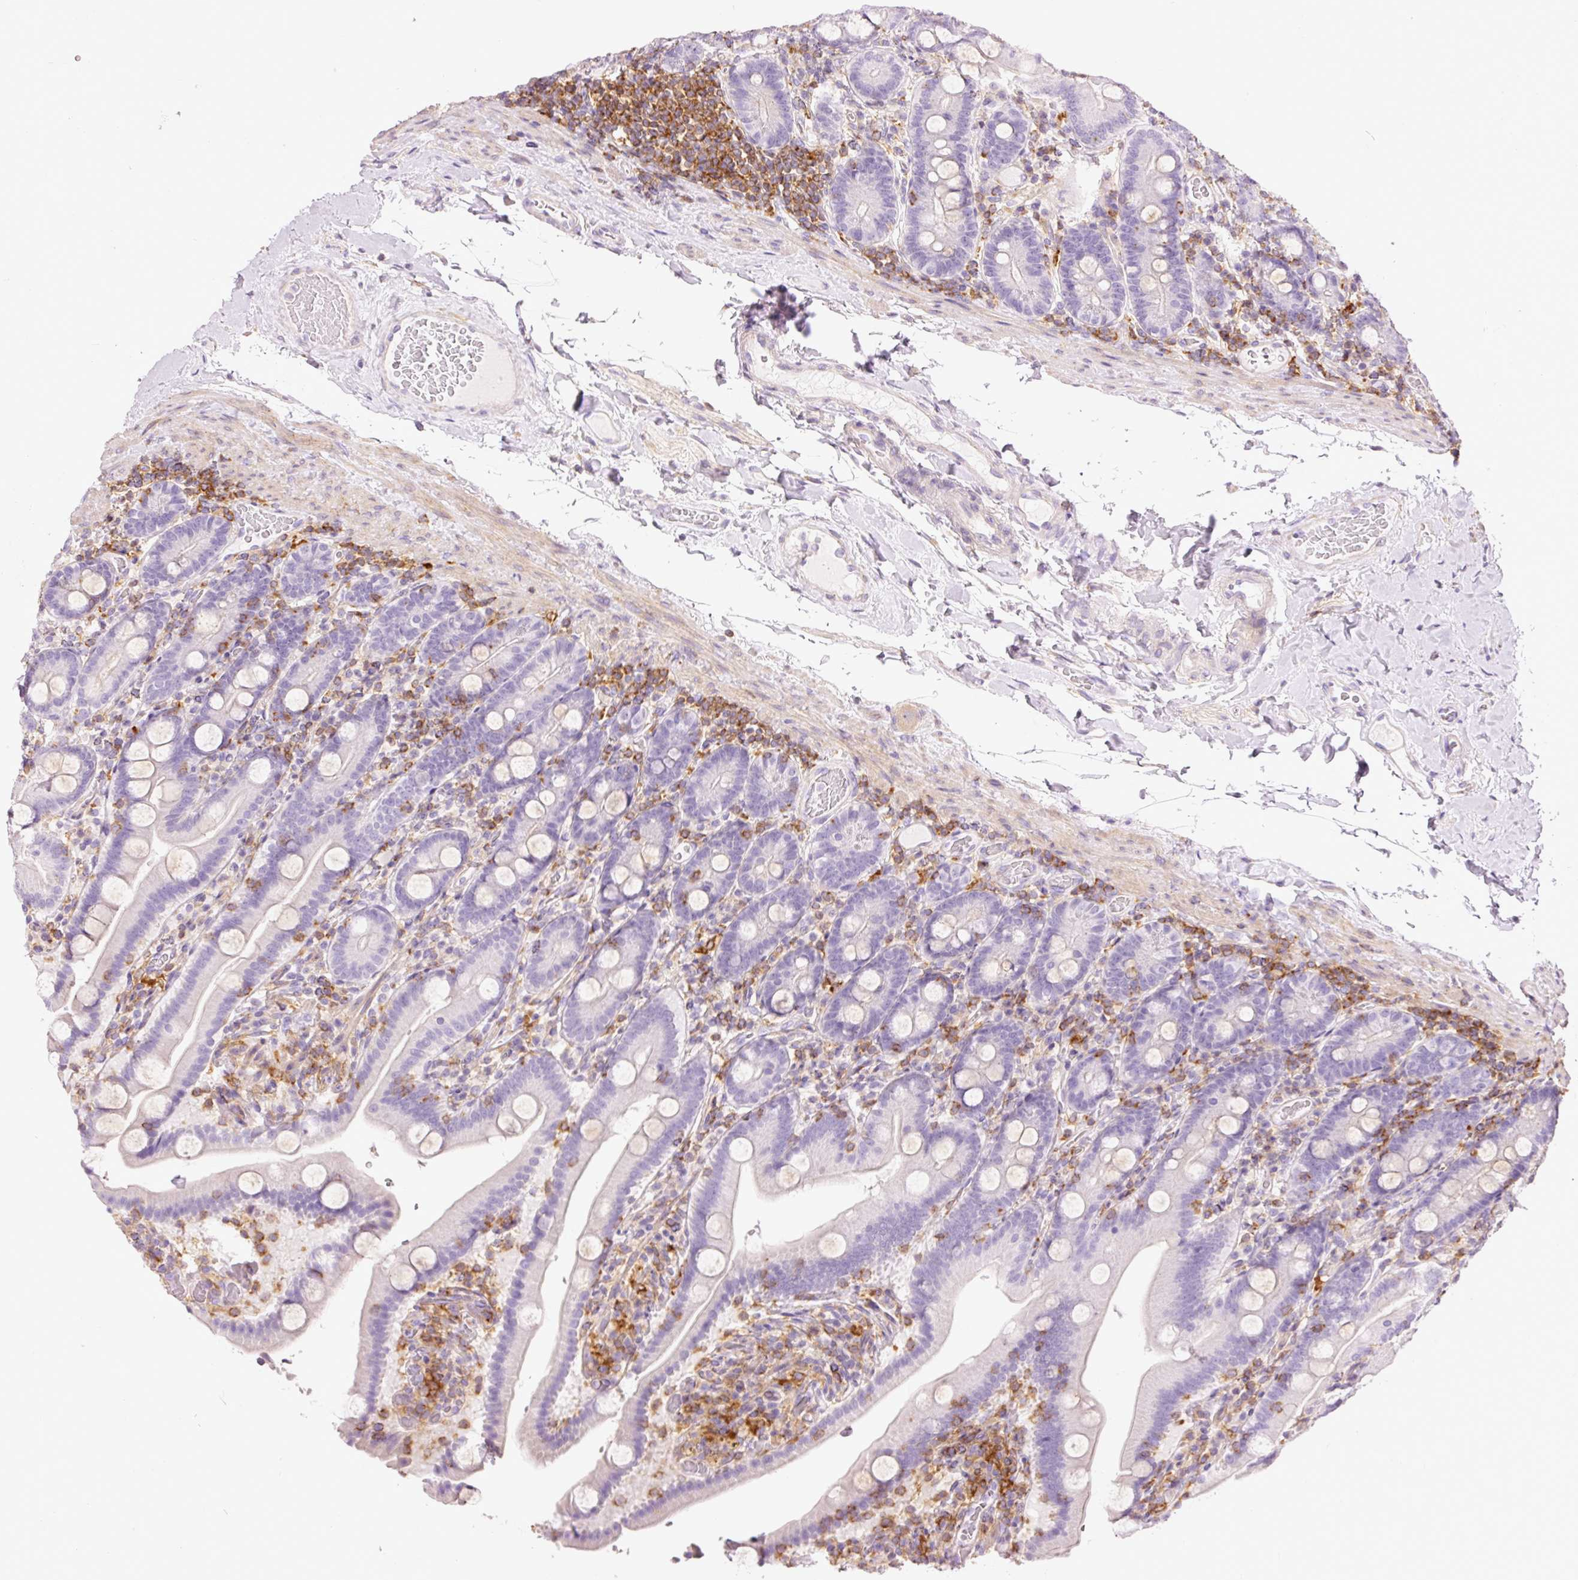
{"staining": {"intensity": "negative", "quantity": "none", "location": "none"}, "tissue": "duodenum", "cell_type": "Glandular cells", "image_type": "normal", "snomed": [{"axis": "morphology", "description": "Normal tissue, NOS"}, {"axis": "topography", "description": "Duodenum"}], "caption": "DAB immunohistochemical staining of benign human duodenum exhibits no significant expression in glandular cells.", "gene": "DOK6", "patient": {"sex": "male", "age": 55}}